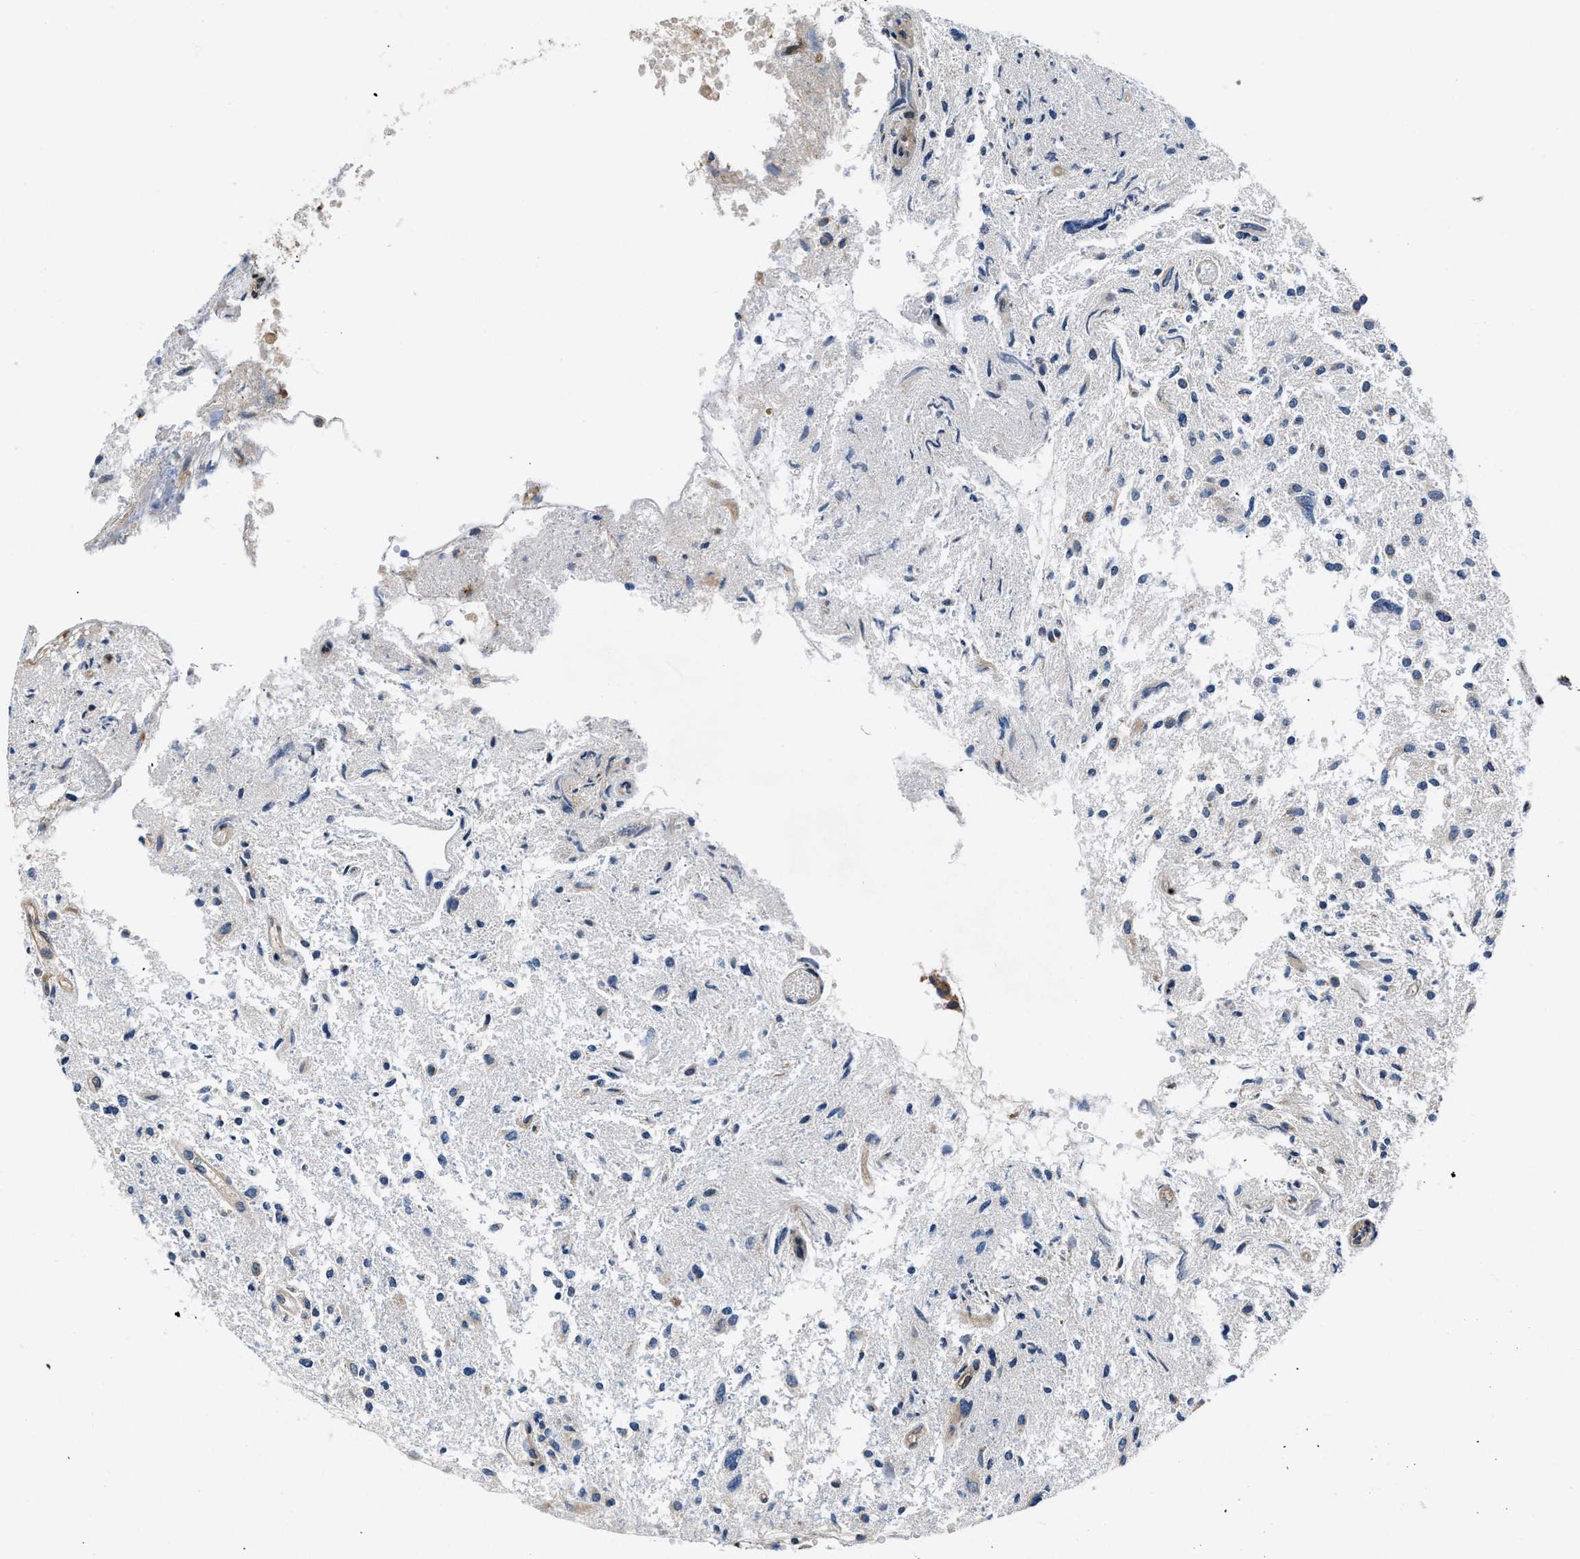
{"staining": {"intensity": "negative", "quantity": "none", "location": "none"}, "tissue": "glioma", "cell_type": "Tumor cells", "image_type": "cancer", "snomed": [{"axis": "morphology", "description": "Glioma, malignant, High grade"}, {"axis": "topography", "description": "Brain"}], "caption": "The photomicrograph displays no staining of tumor cells in malignant glioma (high-grade). Brightfield microscopy of immunohistochemistry stained with DAB (3,3'-diaminobenzidine) (brown) and hematoxylin (blue), captured at high magnification.", "gene": "CEP128", "patient": {"sex": "female", "age": 59}}